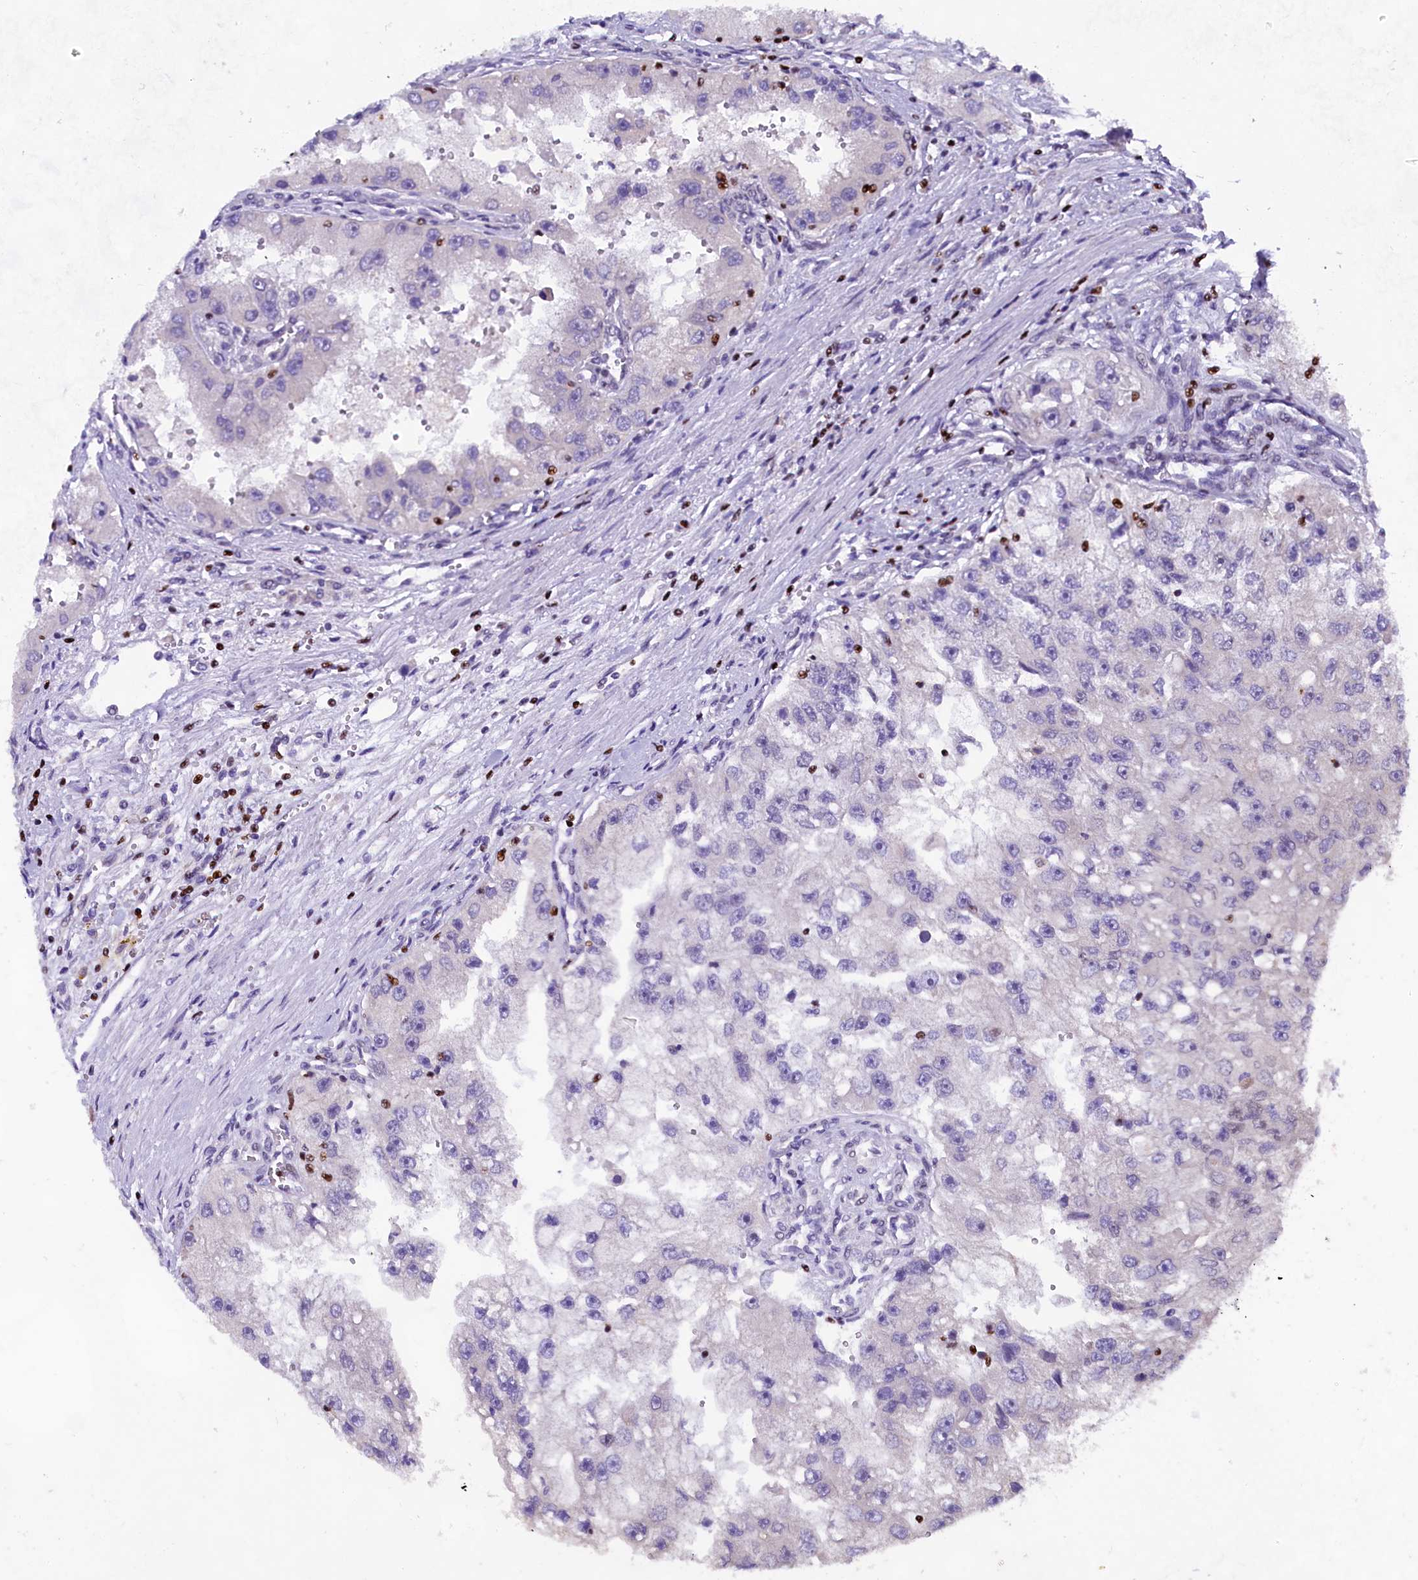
{"staining": {"intensity": "negative", "quantity": "none", "location": "none"}, "tissue": "renal cancer", "cell_type": "Tumor cells", "image_type": "cancer", "snomed": [{"axis": "morphology", "description": "Adenocarcinoma, NOS"}, {"axis": "topography", "description": "Kidney"}], "caption": "A micrograph of adenocarcinoma (renal) stained for a protein exhibits no brown staining in tumor cells.", "gene": "SP4", "patient": {"sex": "male", "age": 63}}